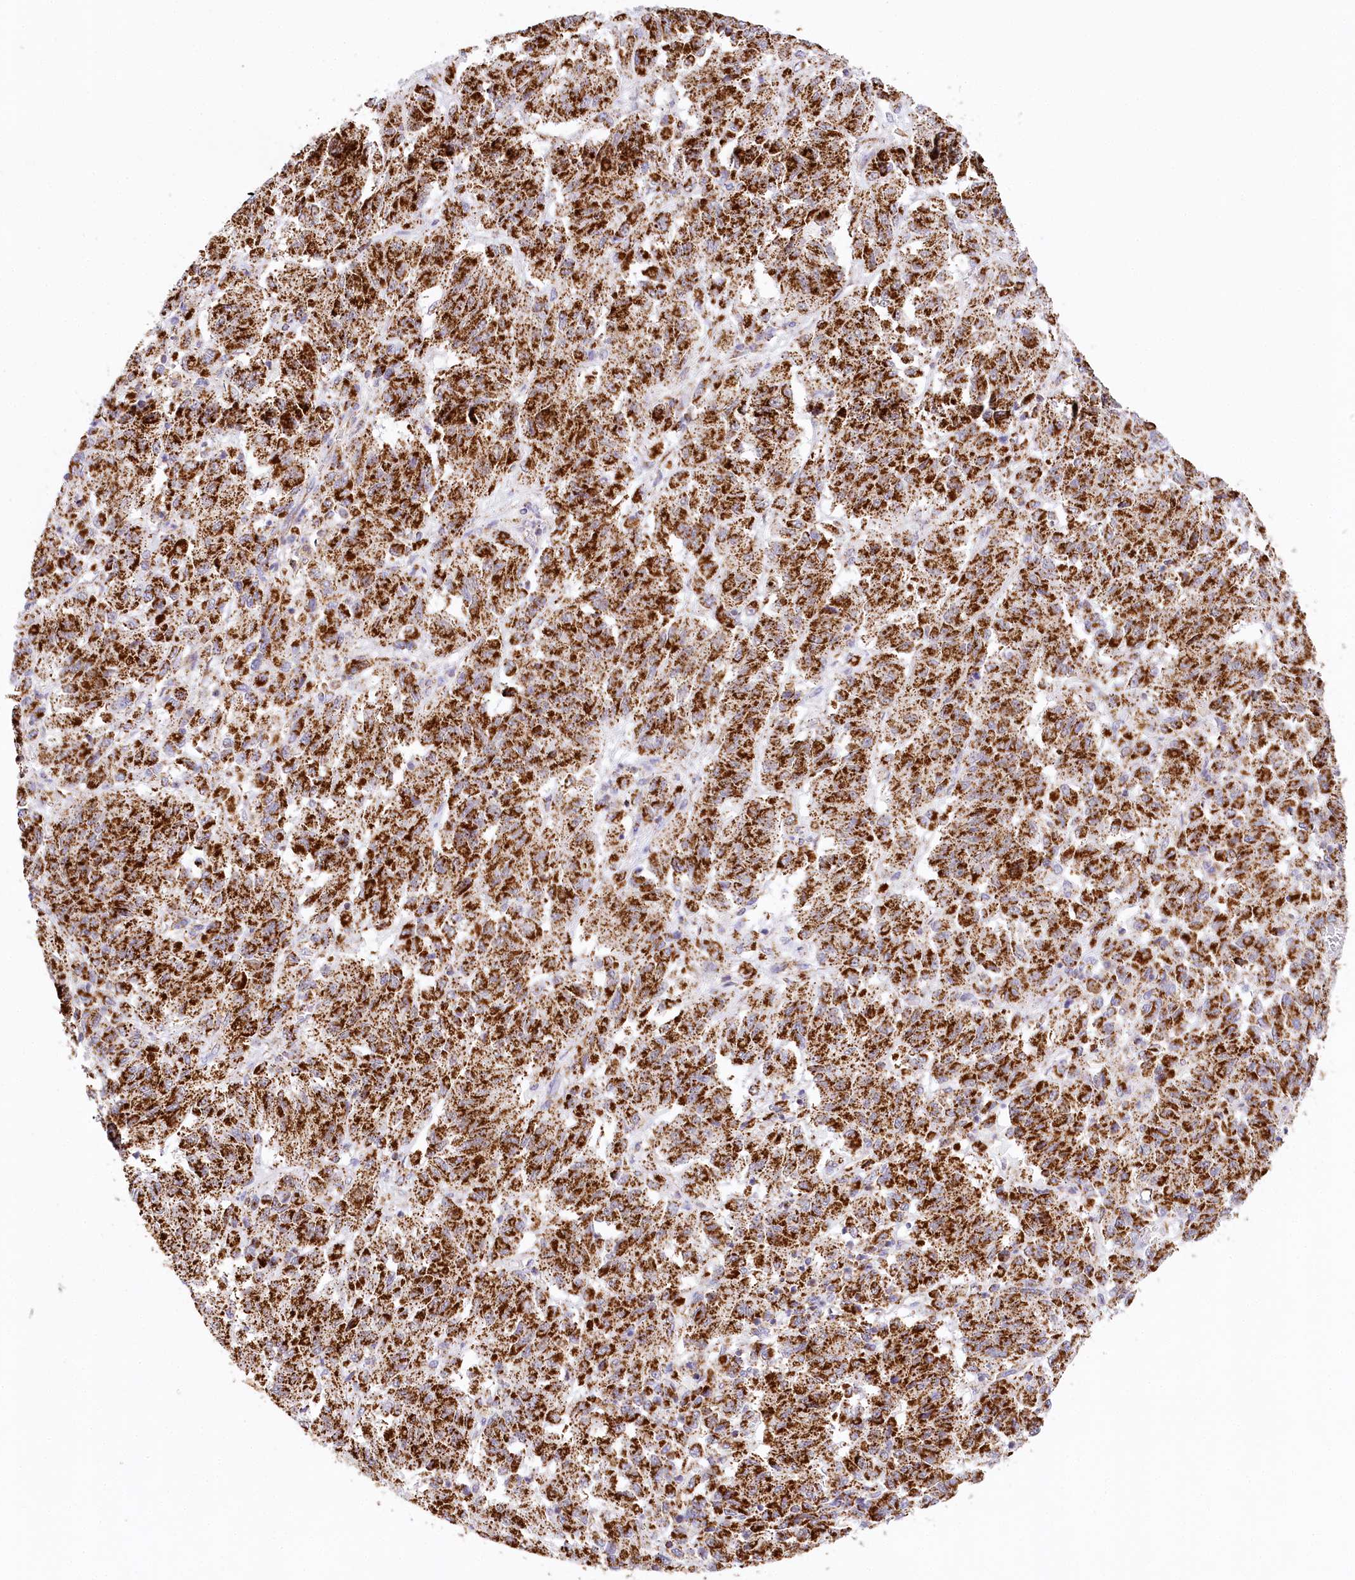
{"staining": {"intensity": "strong", "quantity": ">75%", "location": "cytoplasmic/membranous"}, "tissue": "melanoma", "cell_type": "Tumor cells", "image_type": "cancer", "snomed": [{"axis": "morphology", "description": "Malignant melanoma, Metastatic site"}, {"axis": "topography", "description": "Lung"}], "caption": "Immunohistochemical staining of melanoma displays strong cytoplasmic/membranous protein staining in approximately >75% of tumor cells. (Brightfield microscopy of DAB IHC at high magnification).", "gene": "LSS", "patient": {"sex": "male", "age": 64}}